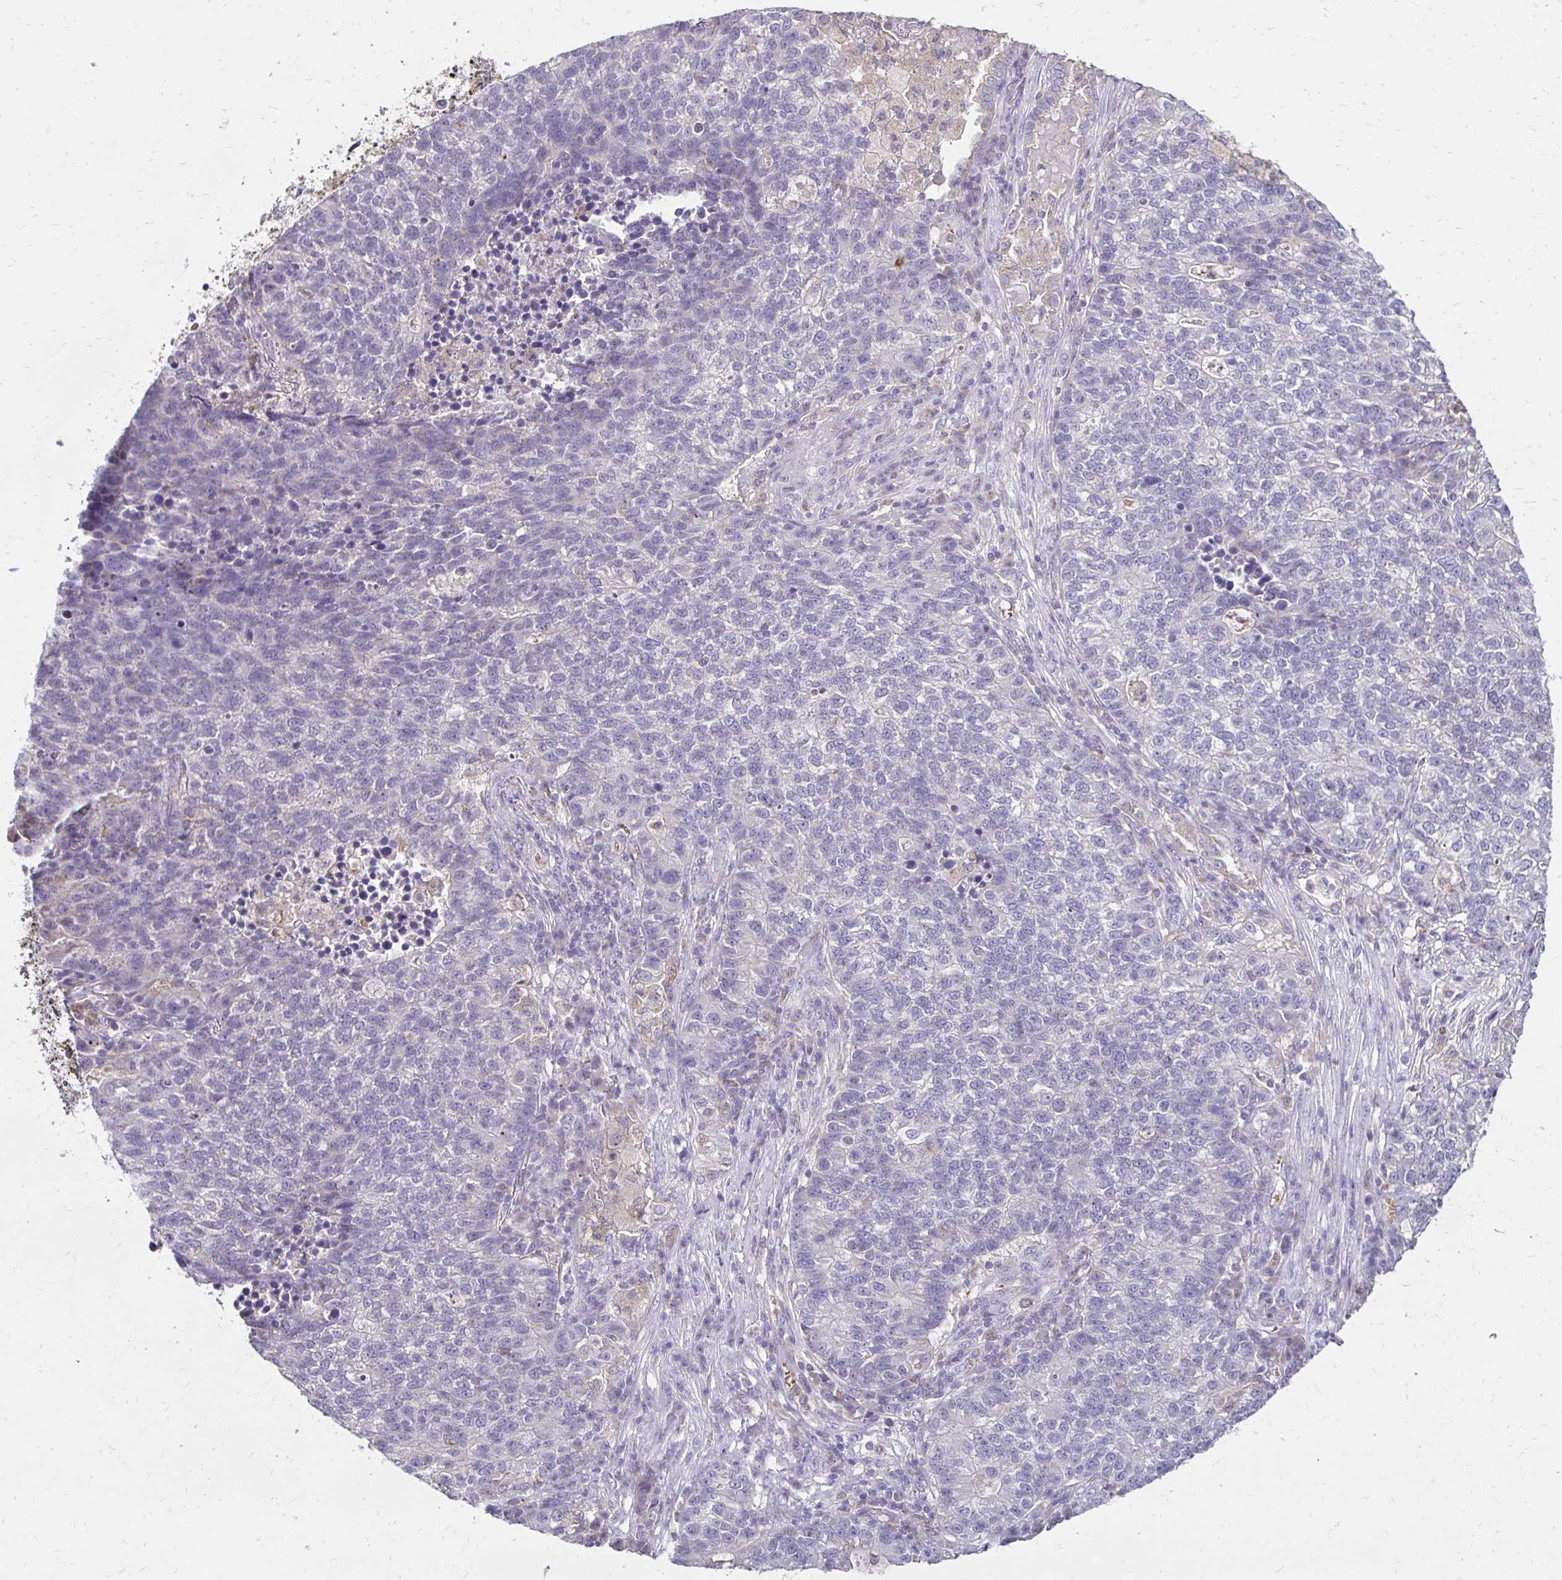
{"staining": {"intensity": "negative", "quantity": "none", "location": "none"}, "tissue": "lung cancer", "cell_type": "Tumor cells", "image_type": "cancer", "snomed": [{"axis": "morphology", "description": "Adenocarcinoma, NOS"}, {"axis": "topography", "description": "Lung"}], "caption": "Micrograph shows no protein expression in tumor cells of lung adenocarcinoma tissue.", "gene": "GK2", "patient": {"sex": "male", "age": 57}}